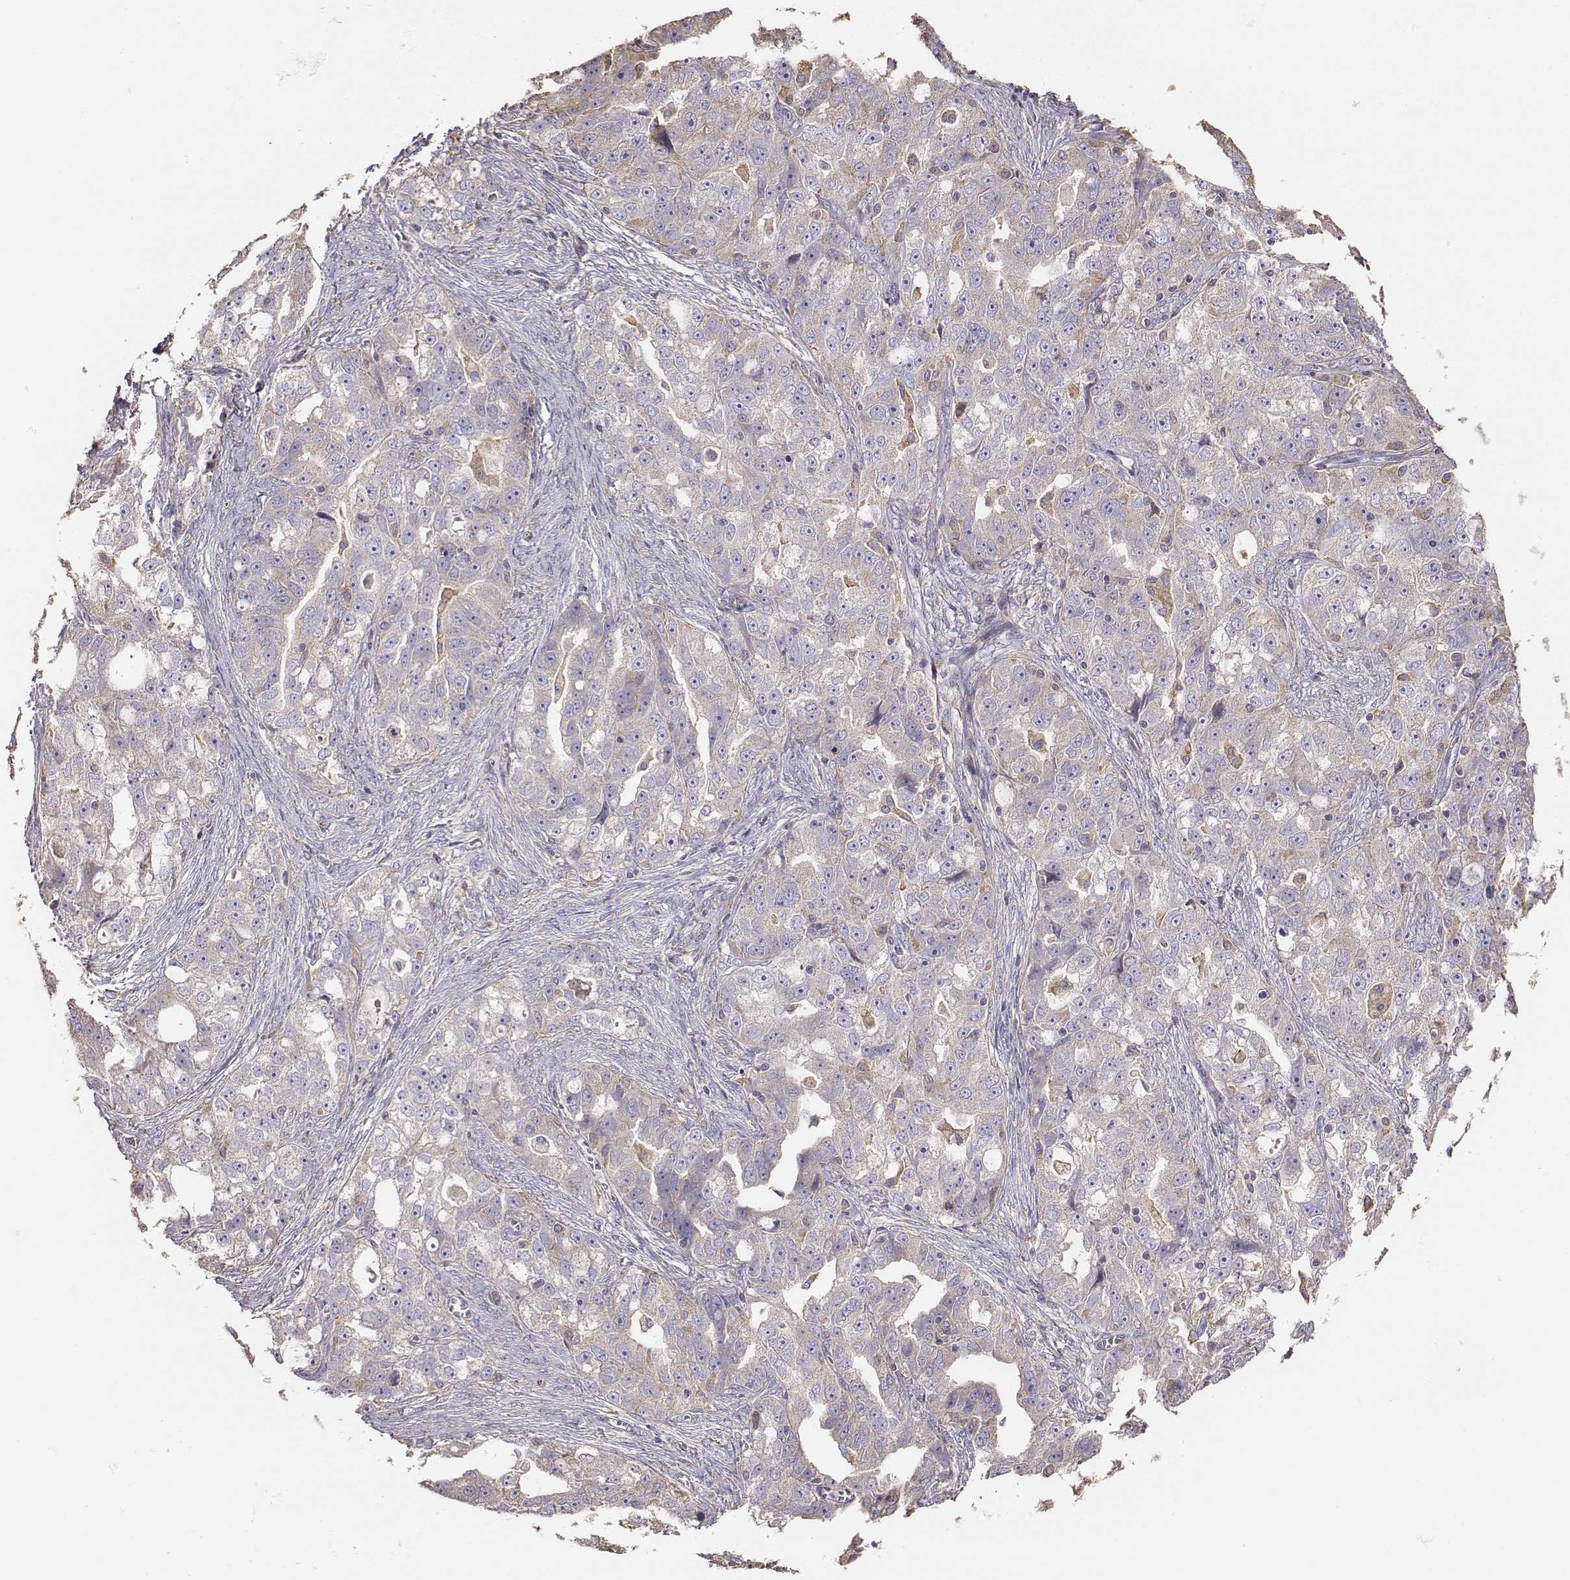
{"staining": {"intensity": "weak", "quantity": "<25%", "location": "cytoplasmic/membranous"}, "tissue": "ovarian cancer", "cell_type": "Tumor cells", "image_type": "cancer", "snomed": [{"axis": "morphology", "description": "Cystadenocarcinoma, serous, NOS"}, {"axis": "topography", "description": "Ovary"}], "caption": "Immunohistochemistry (IHC) of ovarian cancer exhibits no expression in tumor cells.", "gene": "AP1B1", "patient": {"sex": "female", "age": 51}}